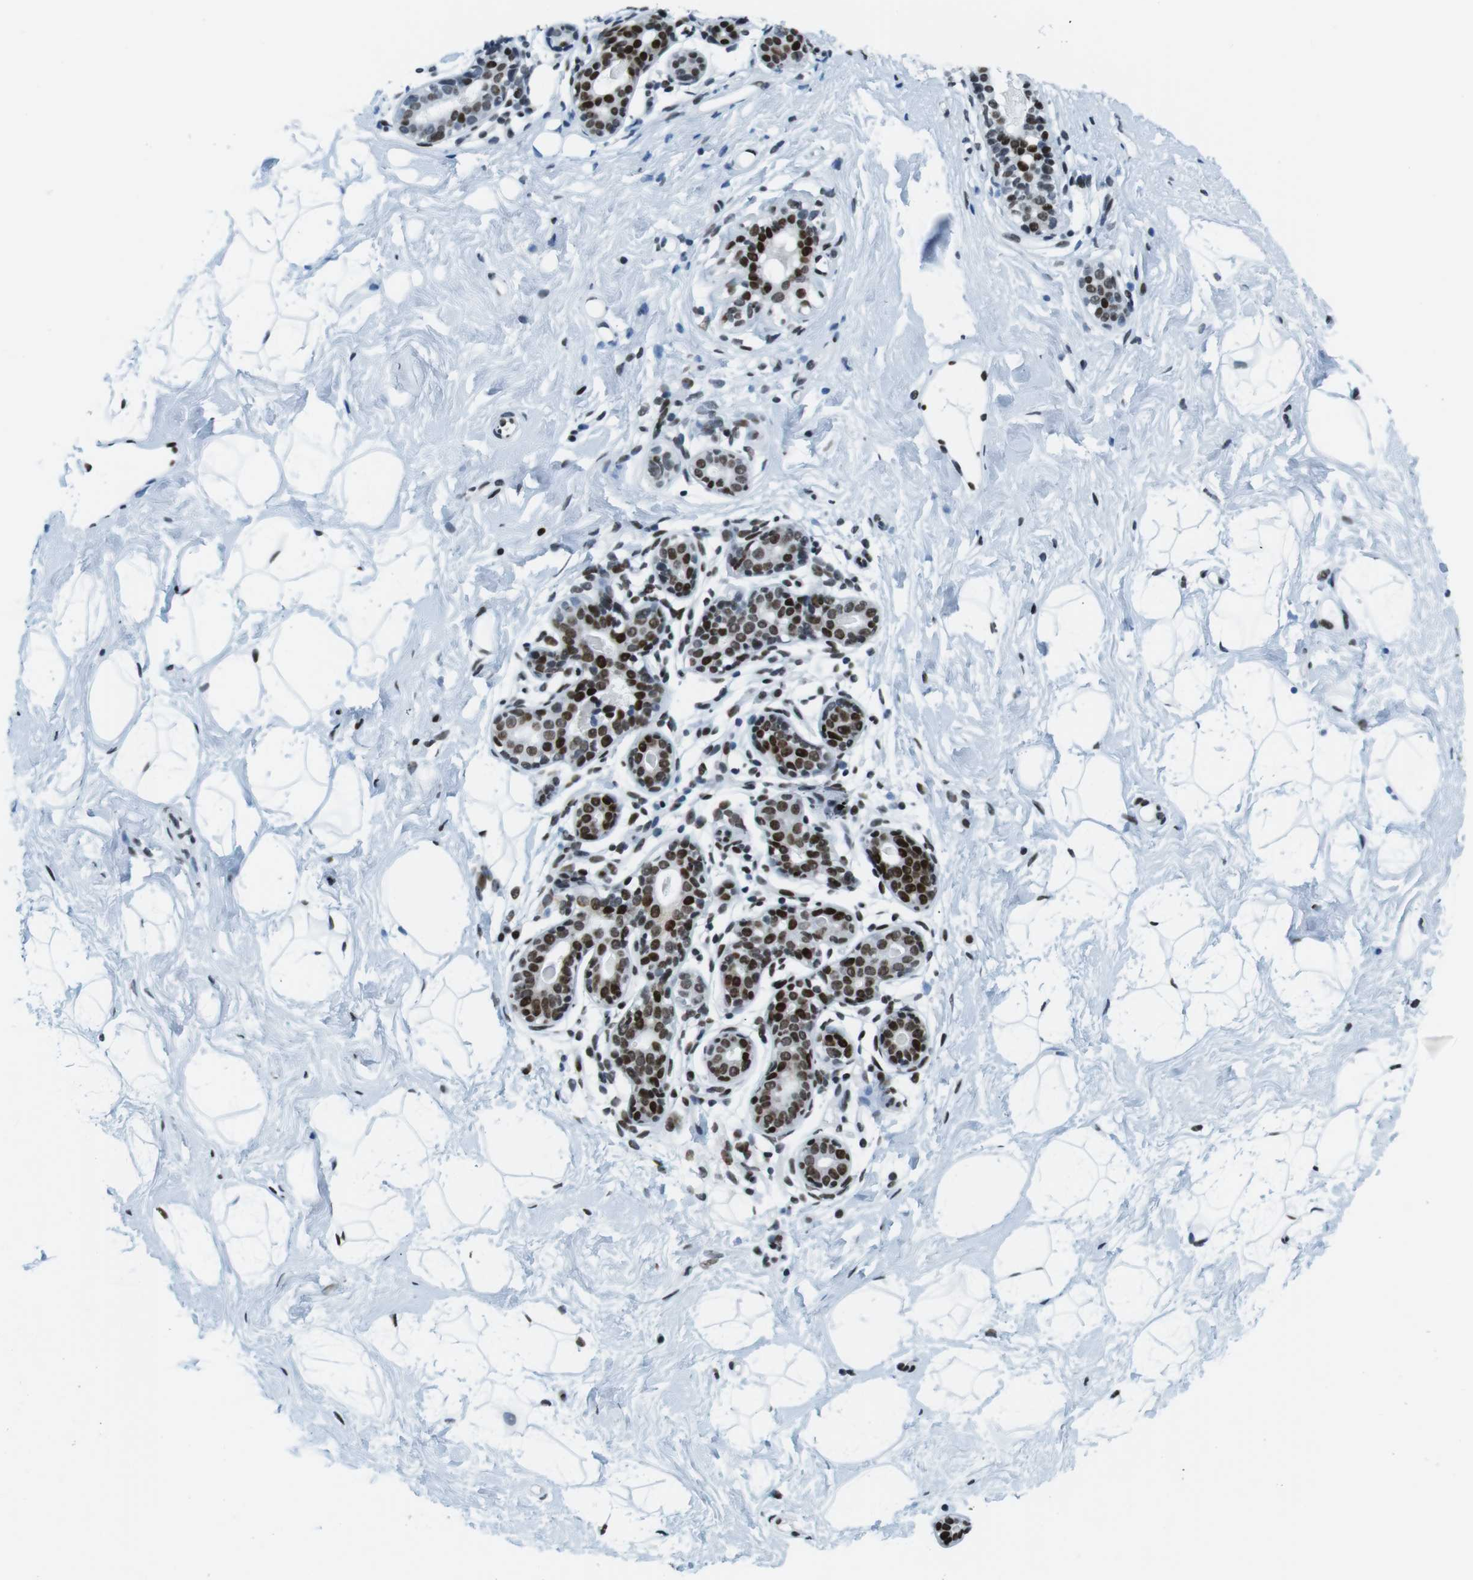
{"staining": {"intensity": "moderate", "quantity": ">75%", "location": "nuclear"}, "tissue": "breast", "cell_type": "Adipocytes", "image_type": "normal", "snomed": [{"axis": "morphology", "description": "Normal tissue, NOS"}, {"axis": "topography", "description": "Breast"}], "caption": "DAB (3,3'-diaminobenzidine) immunohistochemical staining of benign human breast reveals moderate nuclear protein positivity in about >75% of adipocytes. Using DAB (3,3'-diaminobenzidine) (brown) and hematoxylin (blue) stains, captured at high magnification using brightfield microscopy.", "gene": "CITED2", "patient": {"sex": "female", "age": 23}}